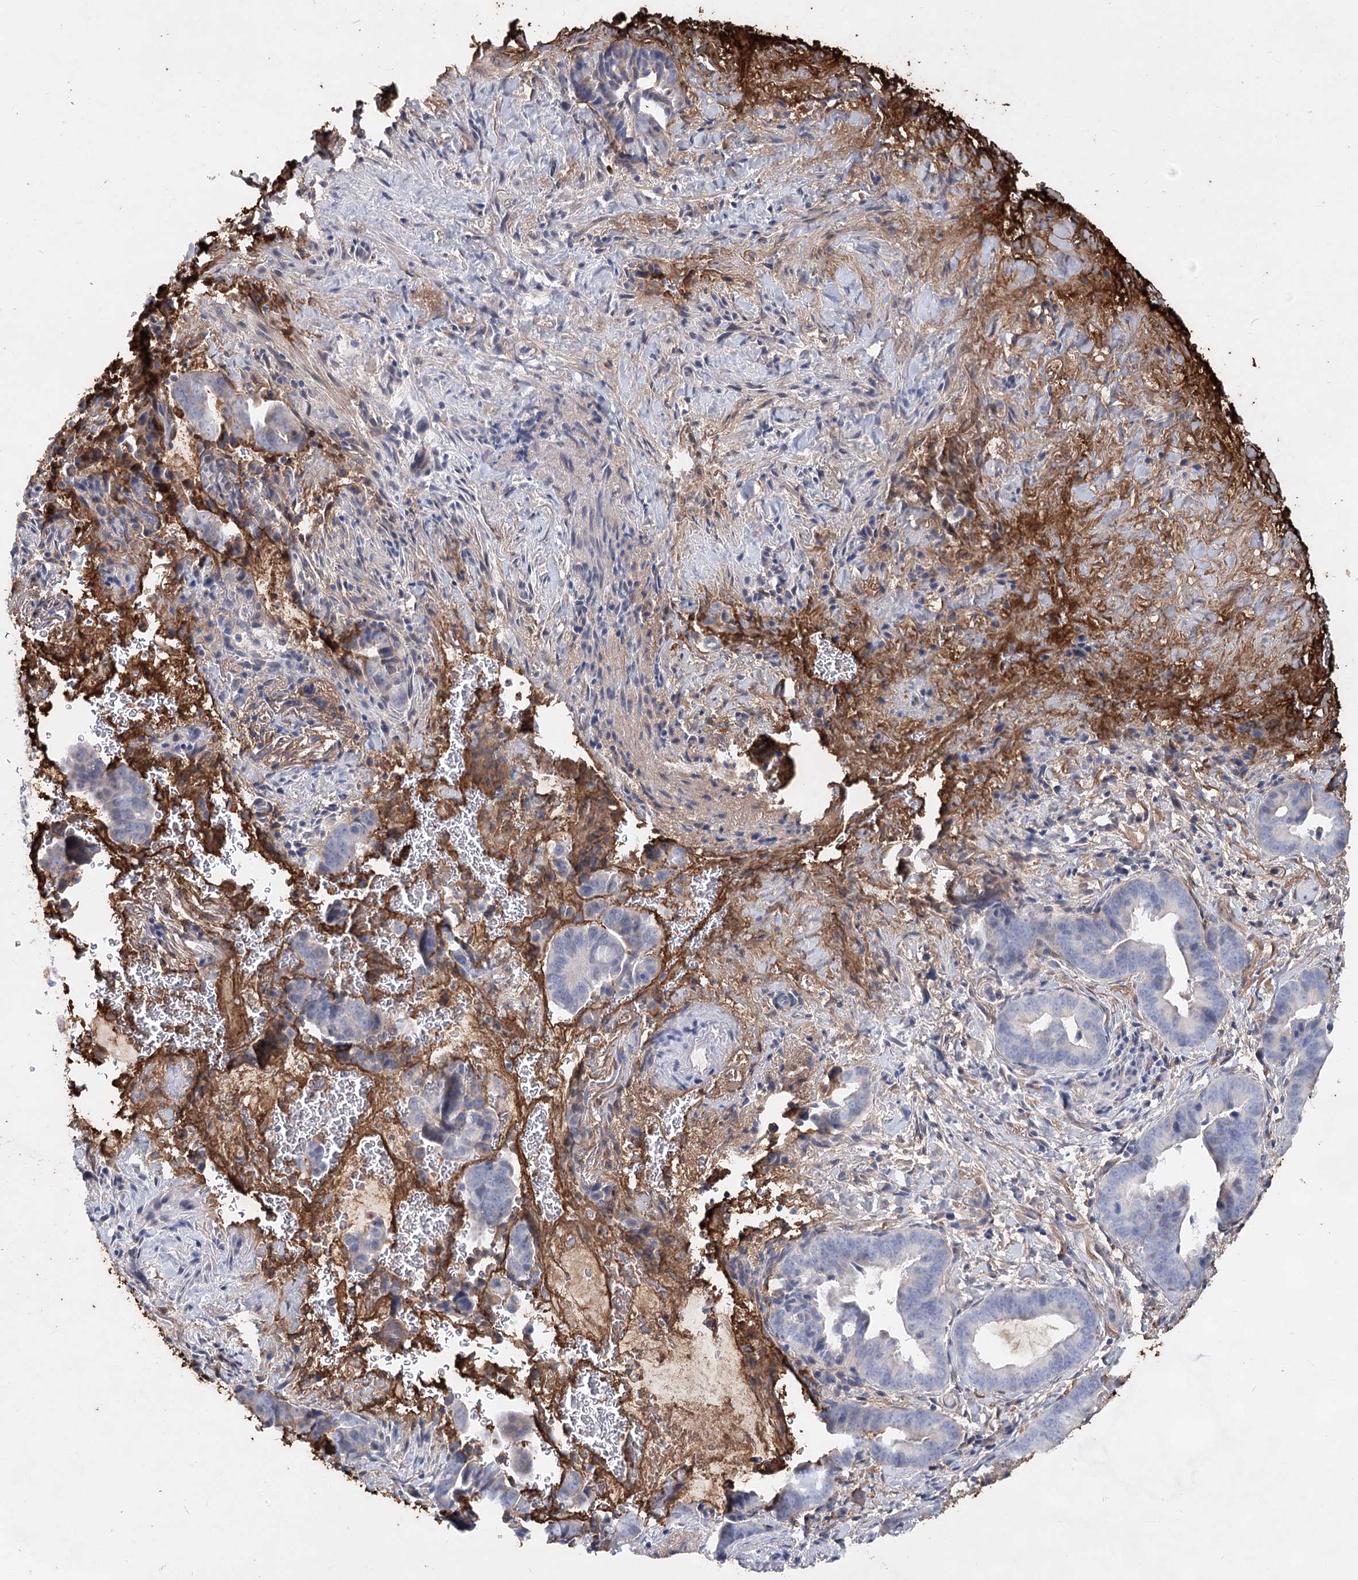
{"staining": {"intensity": "negative", "quantity": "none", "location": "none"}, "tissue": "pancreatic cancer", "cell_type": "Tumor cells", "image_type": "cancer", "snomed": [{"axis": "morphology", "description": "Adenocarcinoma, NOS"}, {"axis": "topography", "description": "Pancreas"}], "caption": "IHC histopathology image of neoplastic tissue: pancreatic adenocarcinoma stained with DAB reveals no significant protein staining in tumor cells.", "gene": "TASOR2", "patient": {"sex": "female", "age": 63}}